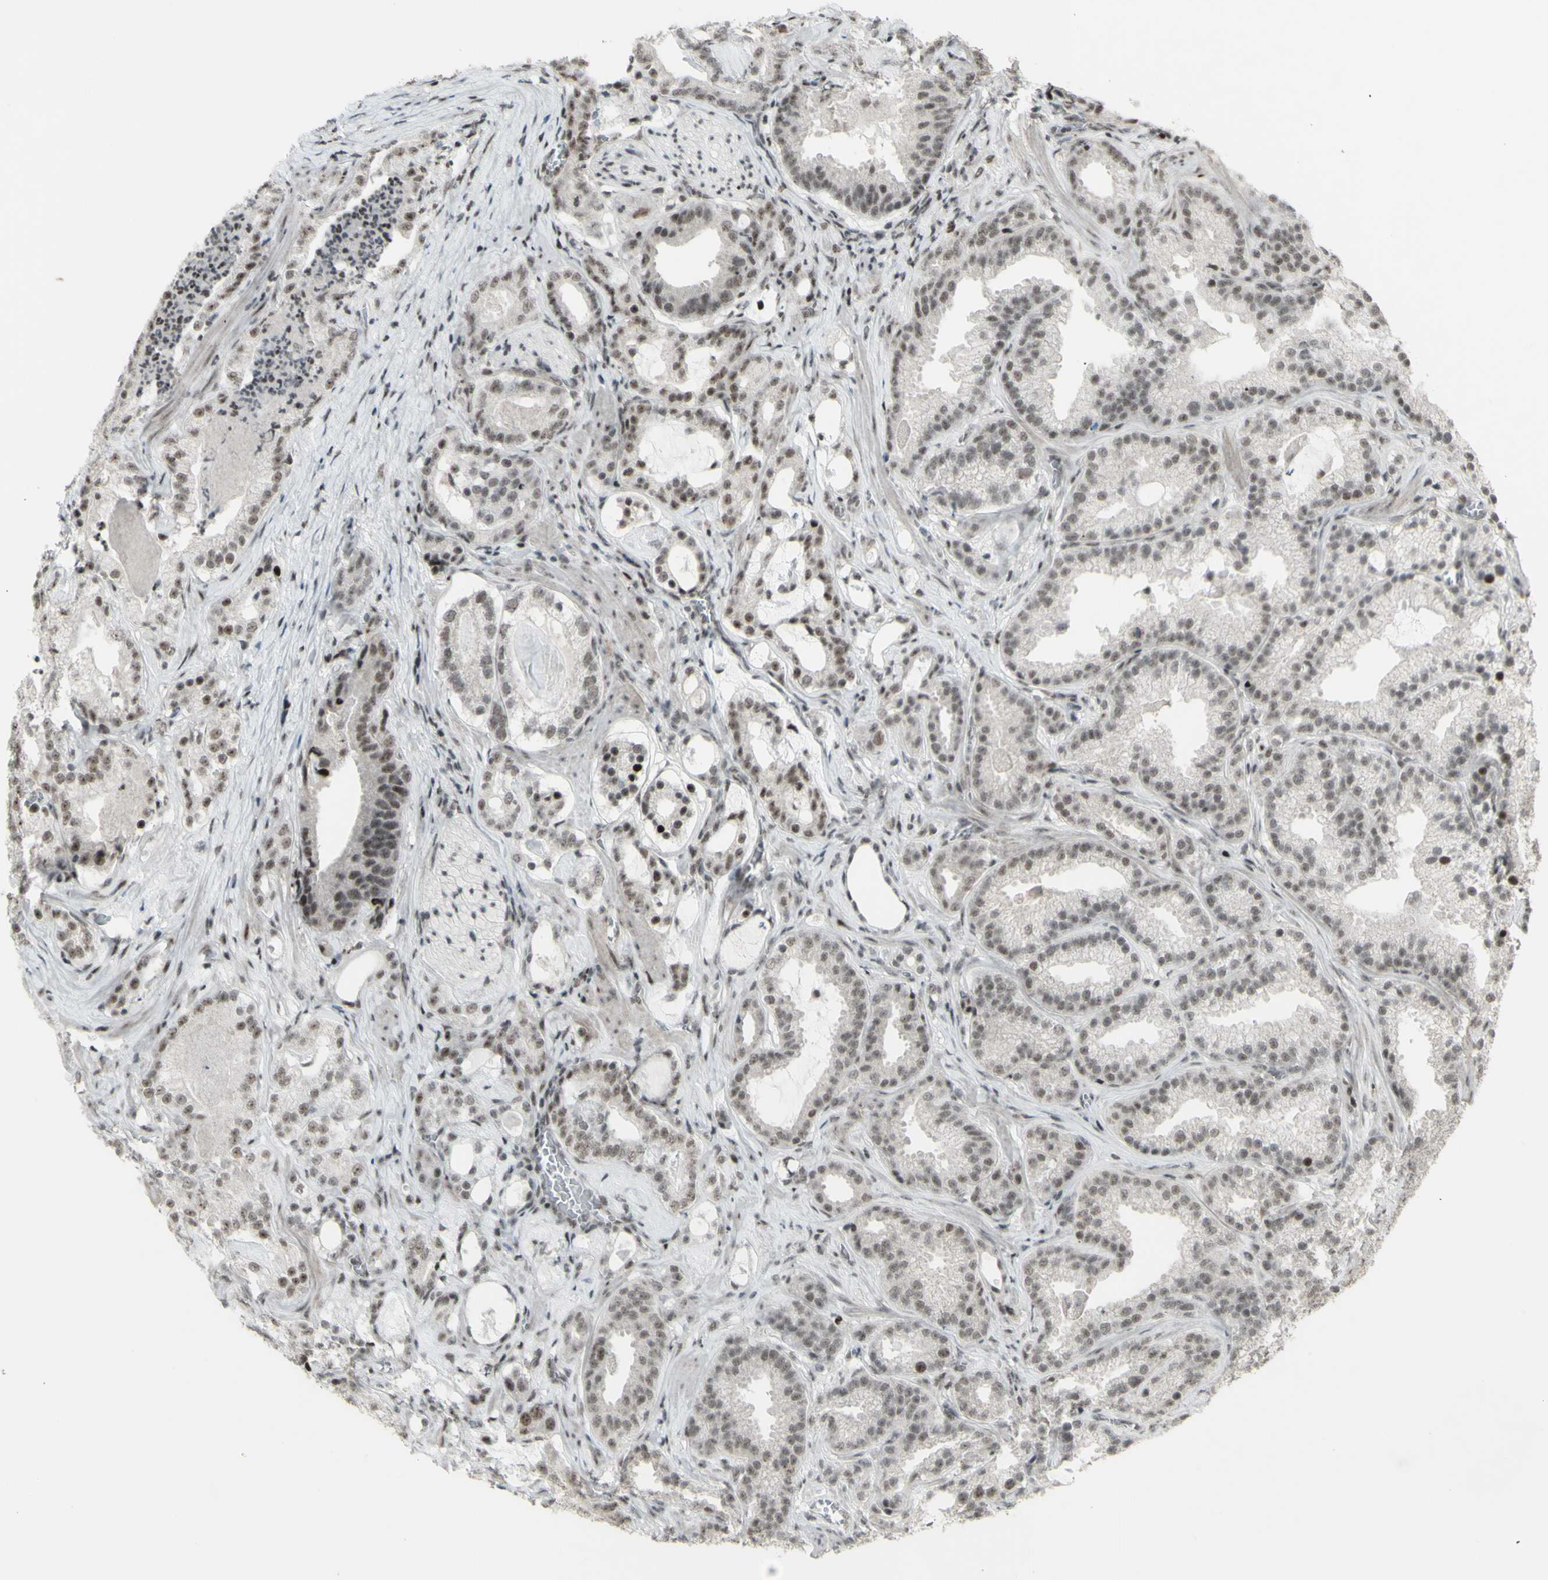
{"staining": {"intensity": "moderate", "quantity": "<25%", "location": "nuclear"}, "tissue": "prostate cancer", "cell_type": "Tumor cells", "image_type": "cancer", "snomed": [{"axis": "morphology", "description": "Adenocarcinoma, Low grade"}, {"axis": "topography", "description": "Prostate"}], "caption": "Immunohistochemistry of human prostate cancer (low-grade adenocarcinoma) exhibits low levels of moderate nuclear expression in approximately <25% of tumor cells.", "gene": "SUPT6H", "patient": {"sex": "male", "age": 59}}